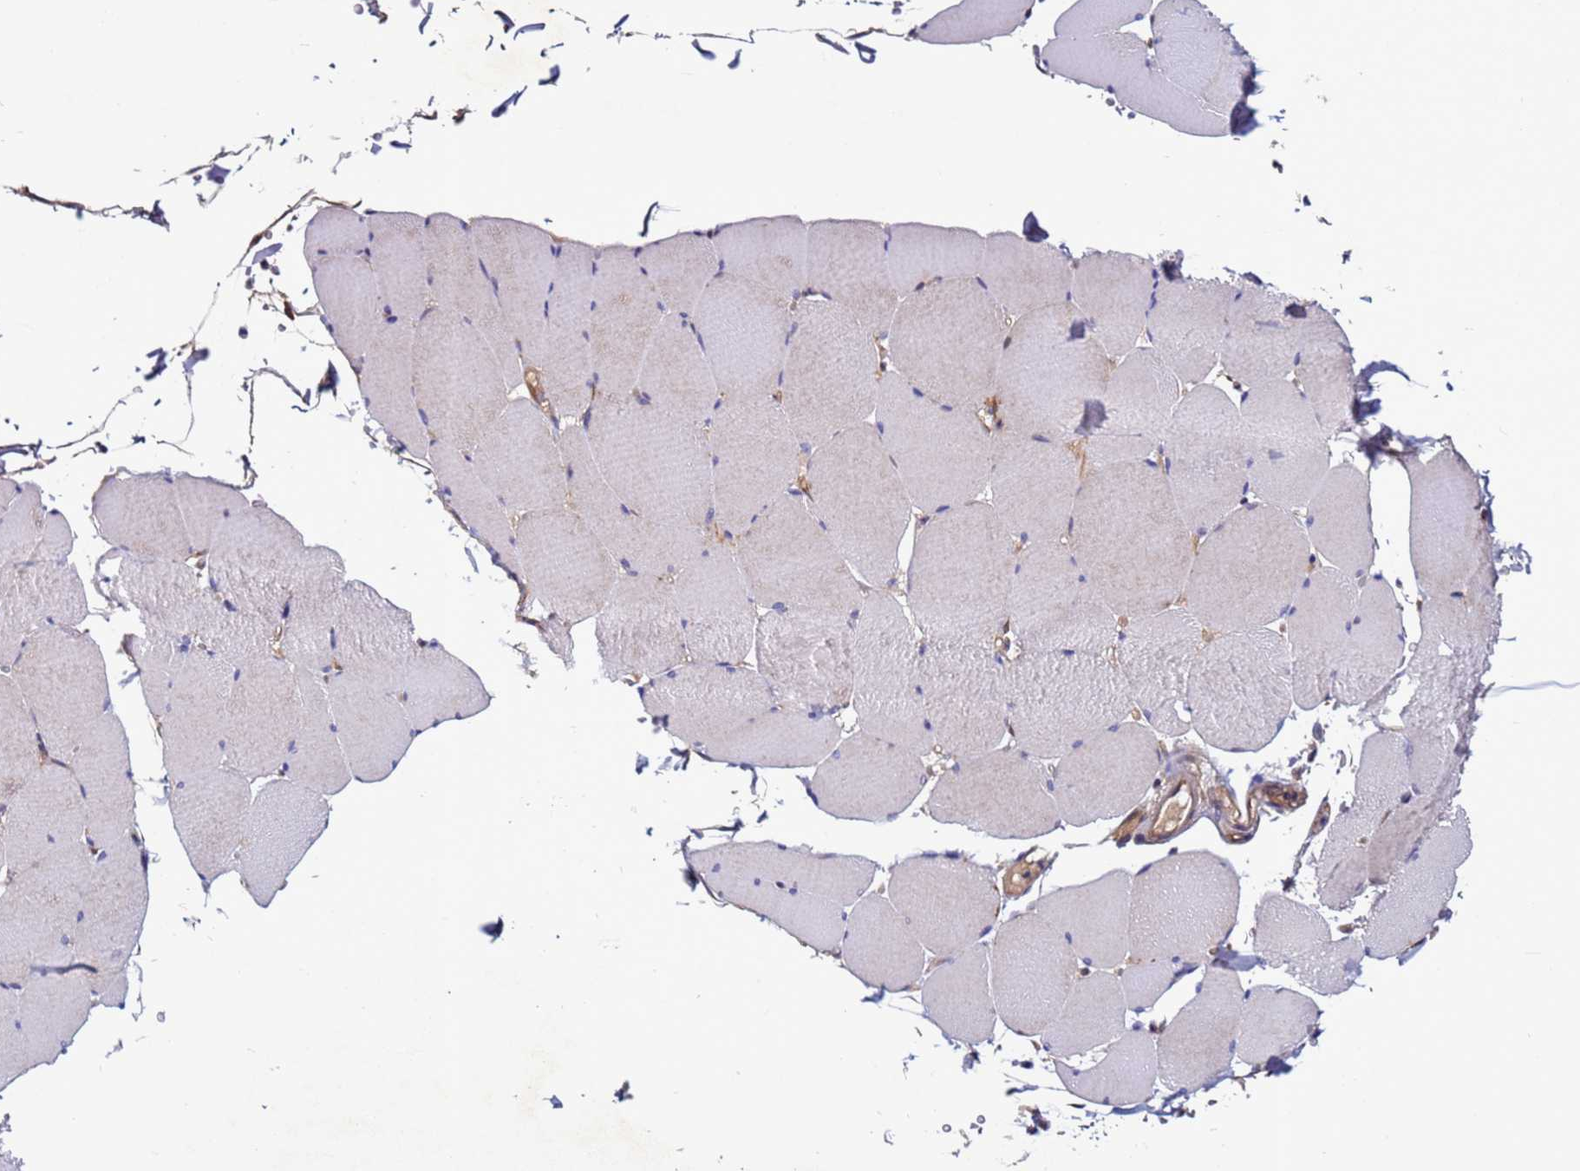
{"staining": {"intensity": "negative", "quantity": "none", "location": "none"}, "tissue": "skeletal muscle", "cell_type": "Myocytes", "image_type": "normal", "snomed": [{"axis": "morphology", "description": "Normal tissue, NOS"}, {"axis": "topography", "description": "Skeletal muscle"}, {"axis": "topography", "description": "Head-Neck"}], "caption": "Immunohistochemistry image of benign skeletal muscle: skeletal muscle stained with DAB shows no significant protein staining in myocytes.", "gene": "C8G", "patient": {"sex": "male", "age": 66}}